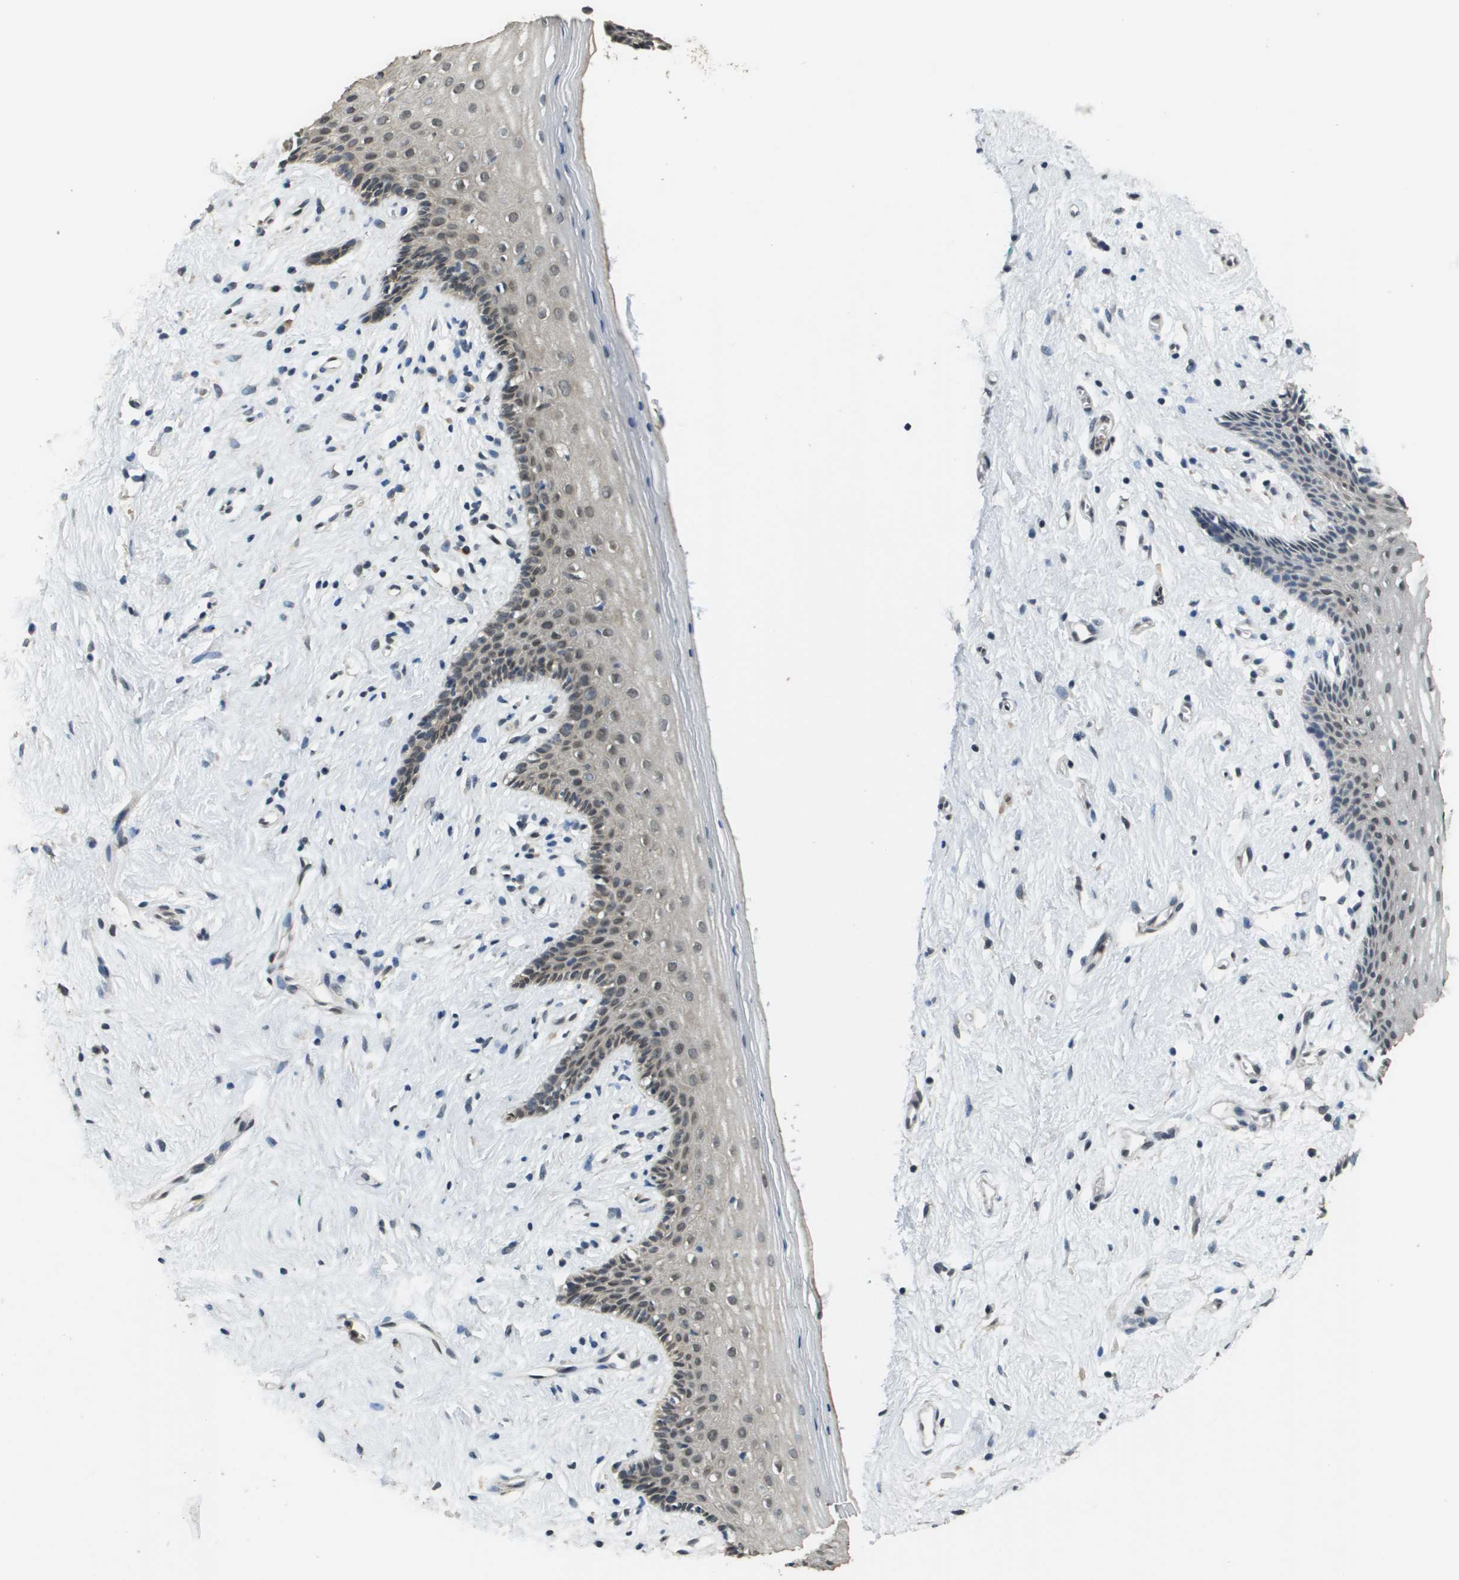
{"staining": {"intensity": "weak", "quantity": "25%-75%", "location": "cytoplasmic/membranous,nuclear"}, "tissue": "vagina", "cell_type": "Squamous epithelial cells", "image_type": "normal", "snomed": [{"axis": "morphology", "description": "Normal tissue, NOS"}, {"axis": "topography", "description": "Vagina"}], "caption": "Normal vagina exhibits weak cytoplasmic/membranous,nuclear positivity in about 25%-75% of squamous epithelial cells, visualized by immunohistochemistry.", "gene": "FANCC", "patient": {"sex": "female", "age": 44}}